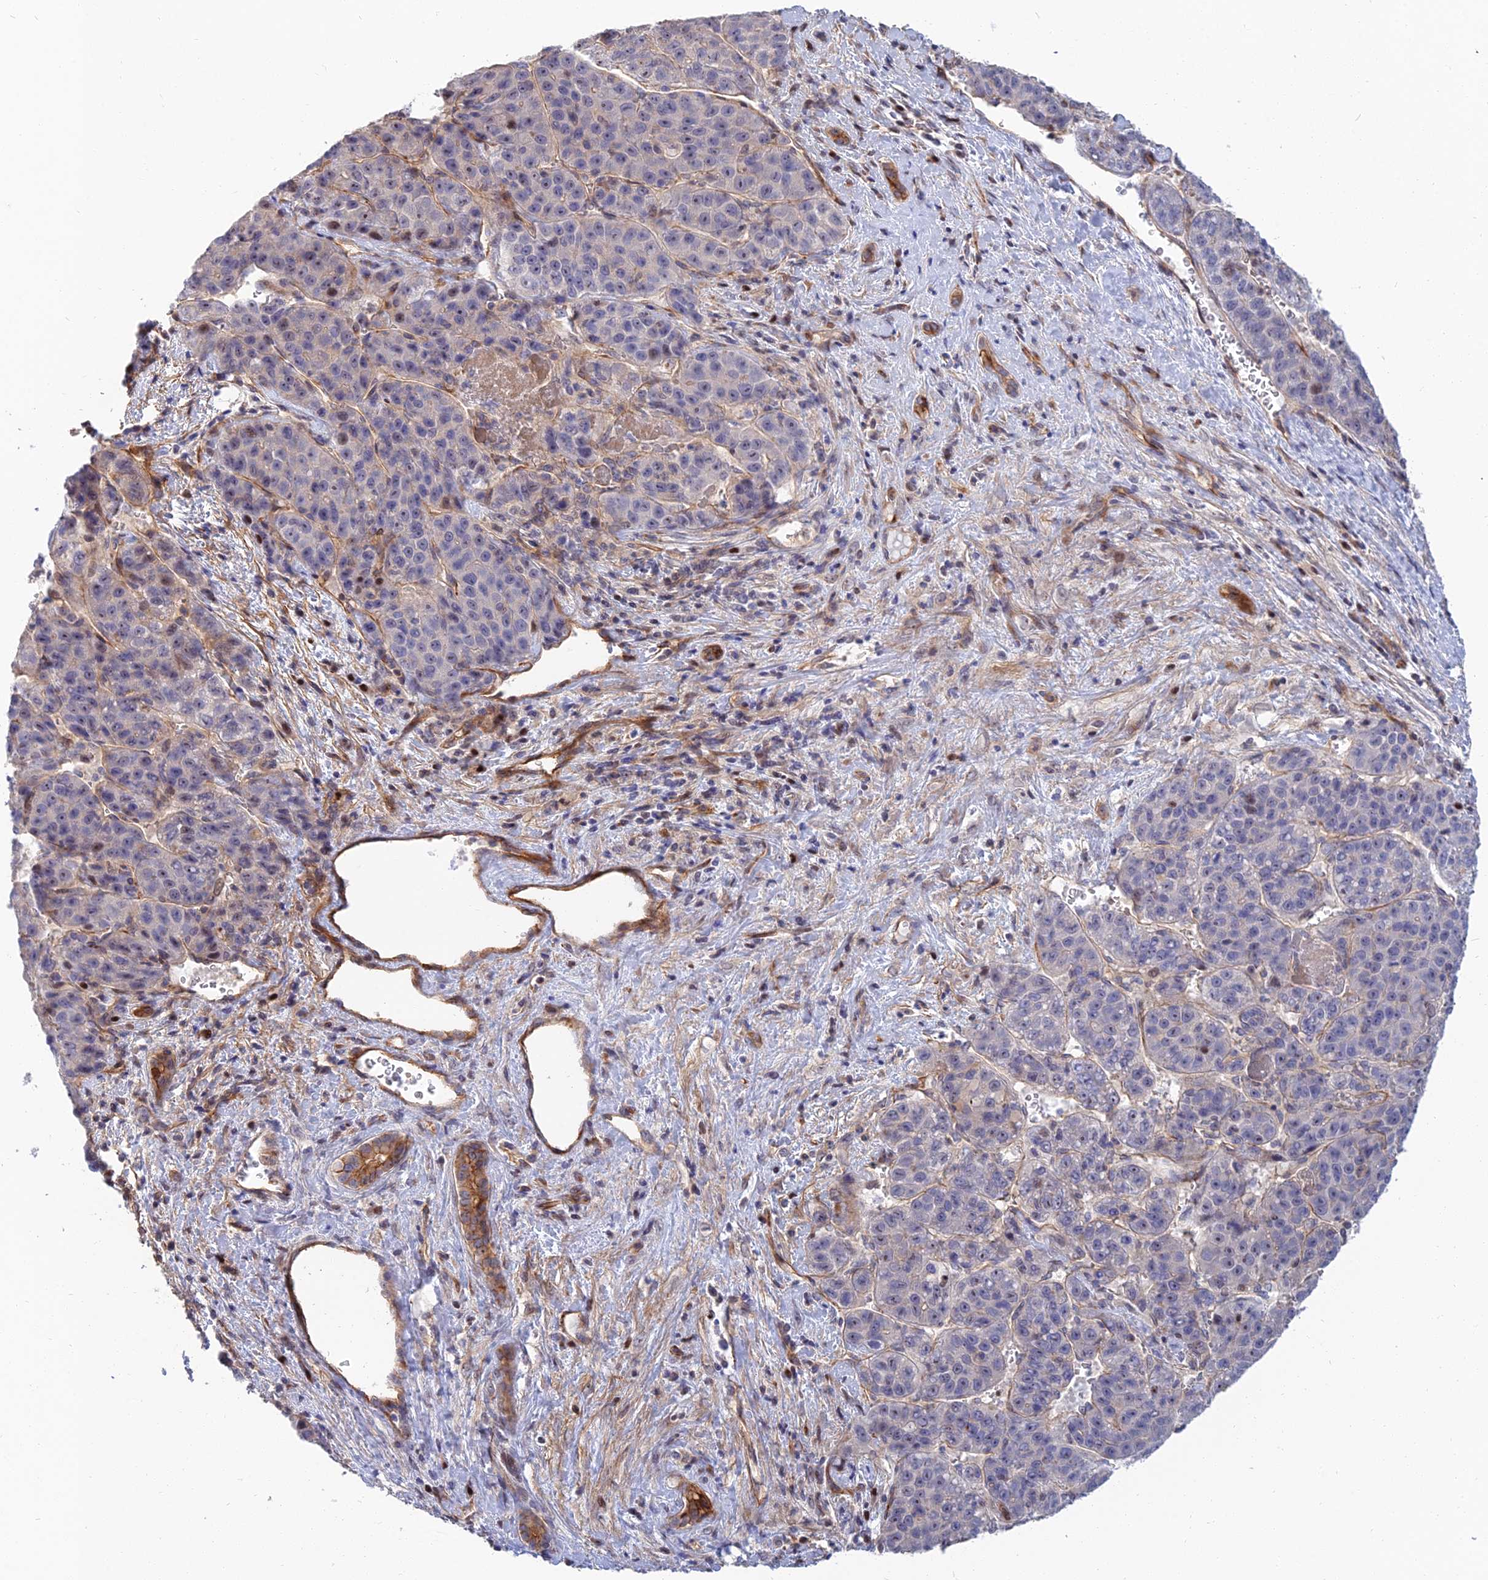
{"staining": {"intensity": "negative", "quantity": "none", "location": "none"}, "tissue": "liver cancer", "cell_type": "Tumor cells", "image_type": "cancer", "snomed": [{"axis": "morphology", "description": "Carcinoma, Hepatocellular, NOS"}, {"axis": "topography", "description": "Liver"}], "caption": "Immunohistochemistry photomicrograph of neoplastic tissue: hepatocellular carcinoma (liver) stained with DAB (3,3'-diaminobenzidine) demonstrates no significant protein positivity in tumor cells.", "gene": "TRIM43B", "patient": {"sex": "female", "age": 53}}